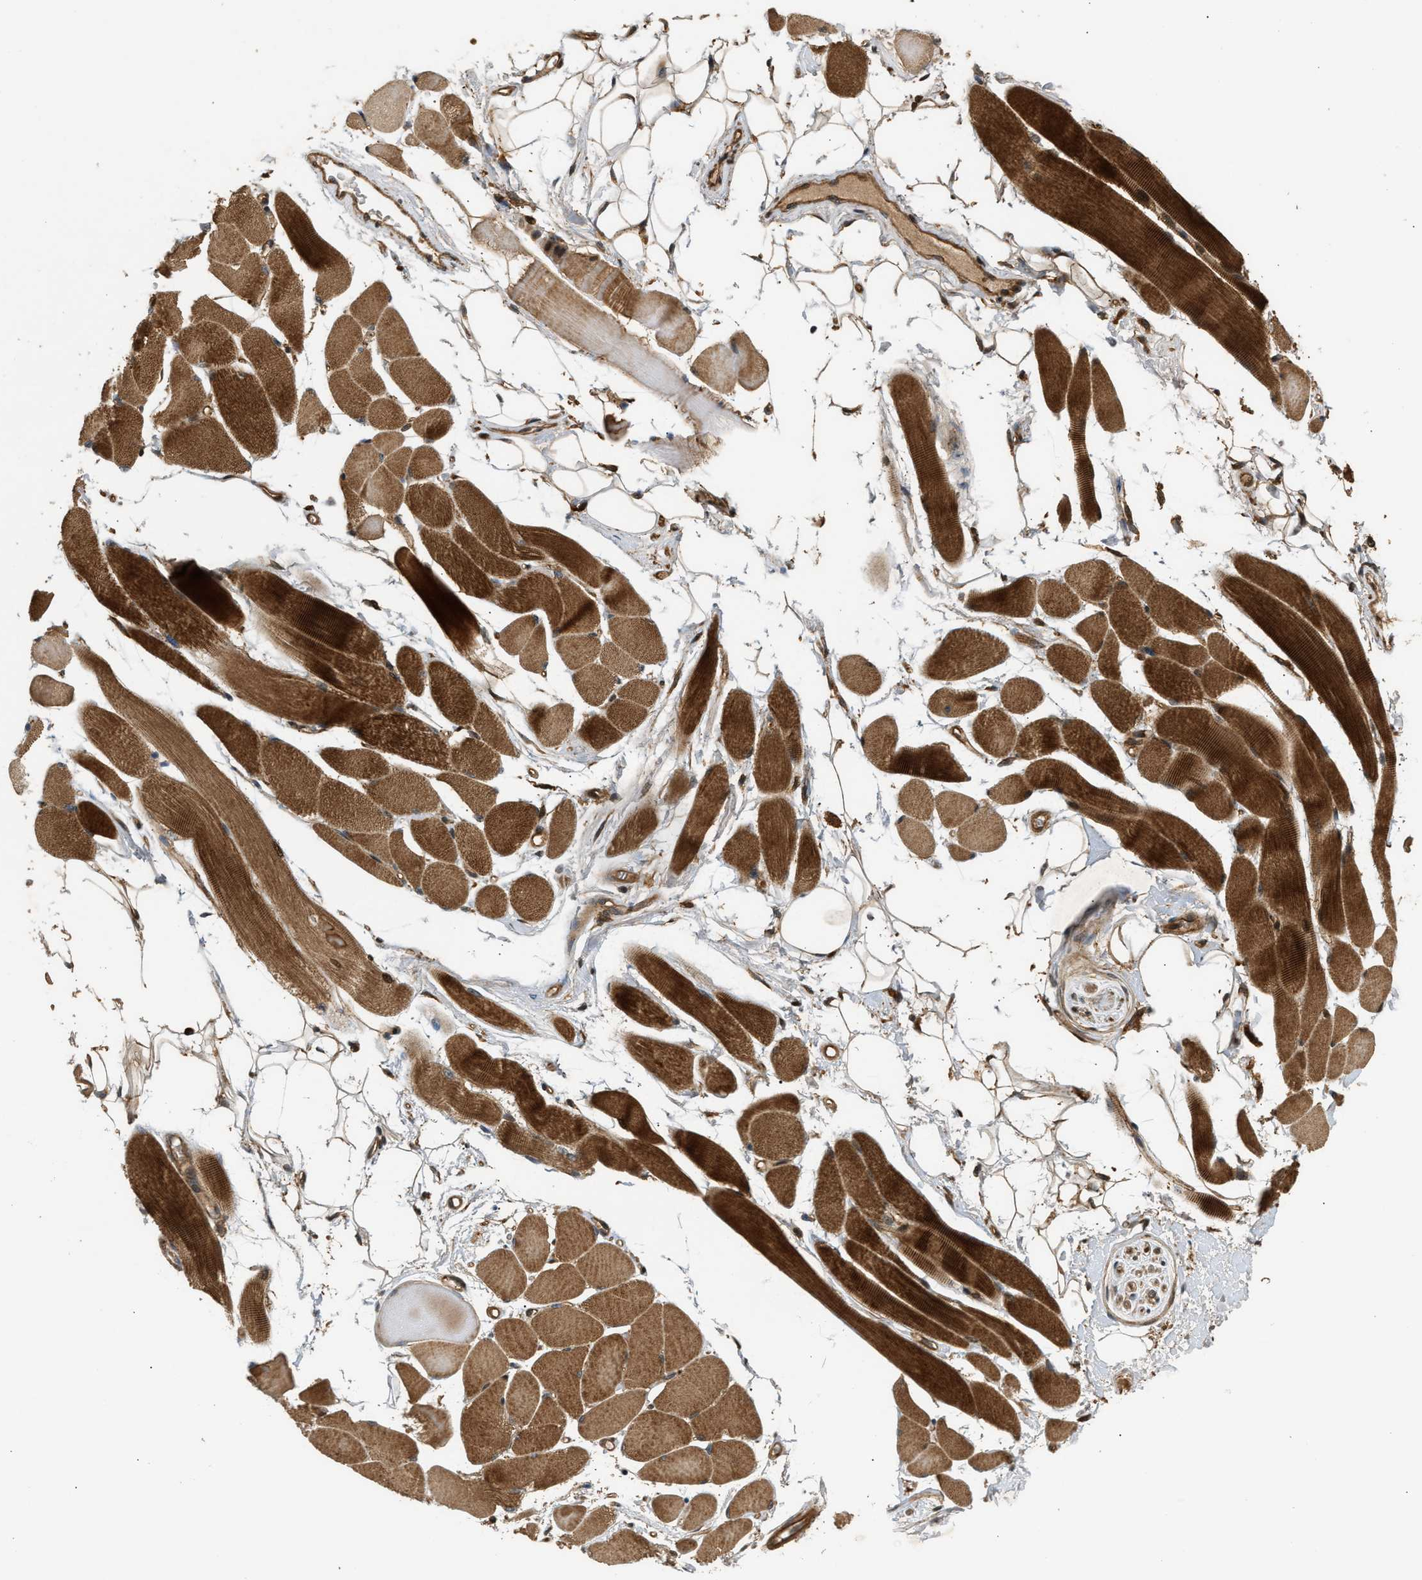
{"staining": {"intensity": "strong", "quantity": ">75%", "location": "cytoplasmic/membranous"}, "tissue": "skeletal muscle", "cell_type": "Myocytes", "image_type": "normal", "snomed": [{"axis": "morphology", "description": "Normal tissue, NOS"}, {"axis": "topography", "description": "Skeletal muscle"}, {"axis": "topography", "description": "Peripheral nerve tissue"}], "caption": "DAB immunohistochemical staining of benign human skeletal muscle reveals strong cytoplasmic/membranous protein positivity in about >75% of myocytes.", "gene": "ENSG00000282218", "patient": {"sex": "female", "age": 84}}